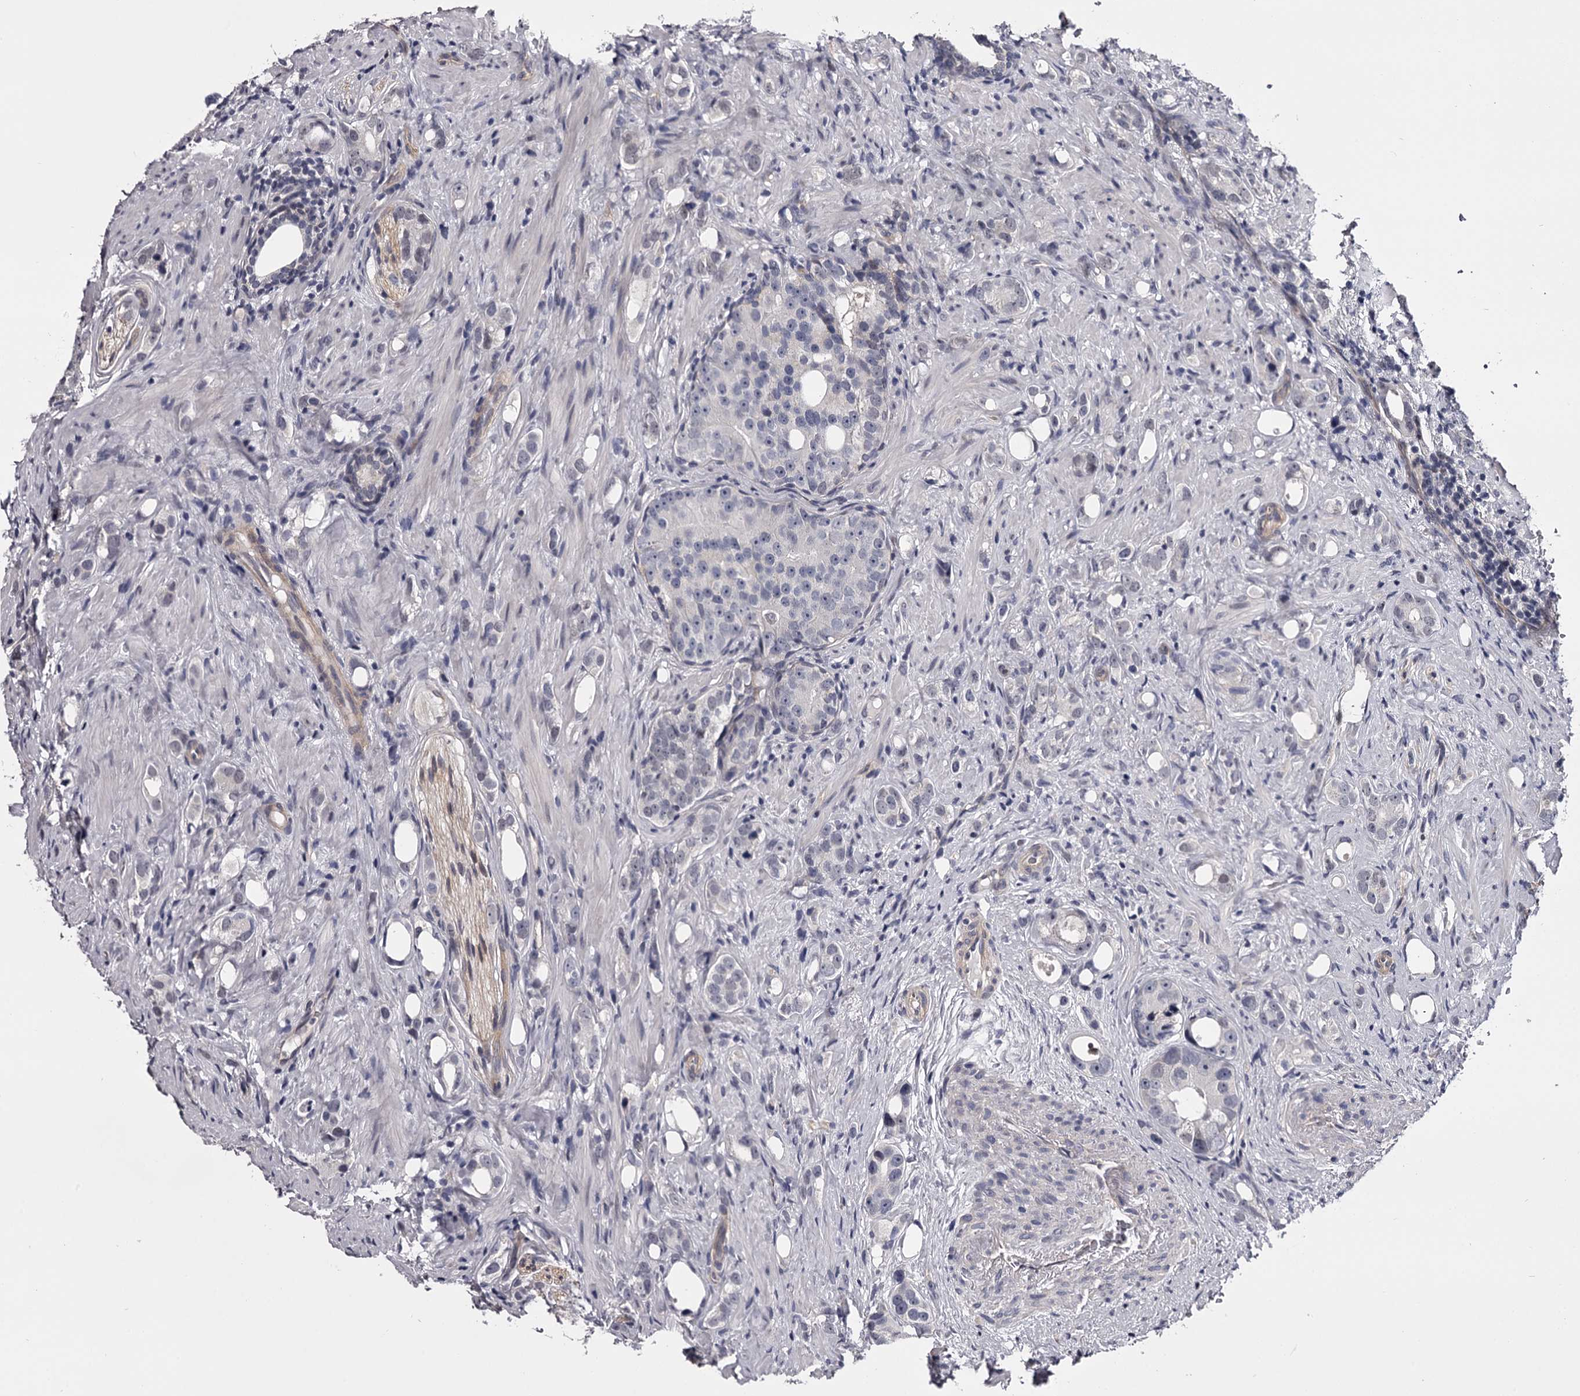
{"staining": {"intensity": "negative", "quantity": "none", "location": "none"}, "tissue": "prostate cancer", "cell_type": "Tumor cells", "image_type": "cancer", "snomed": [{"axis": "morphology", "description": "Adenocarcinoma, High grade"}, {"axis": "topography", "description": "Prostate"}], "caption": "A histopathology image of prostate high-grade adenocarcinoma stained for a protein displays no brown staining in tumor cells.", "gene": "OVOL2", "patient": {"sex": "male", "age": 63}}